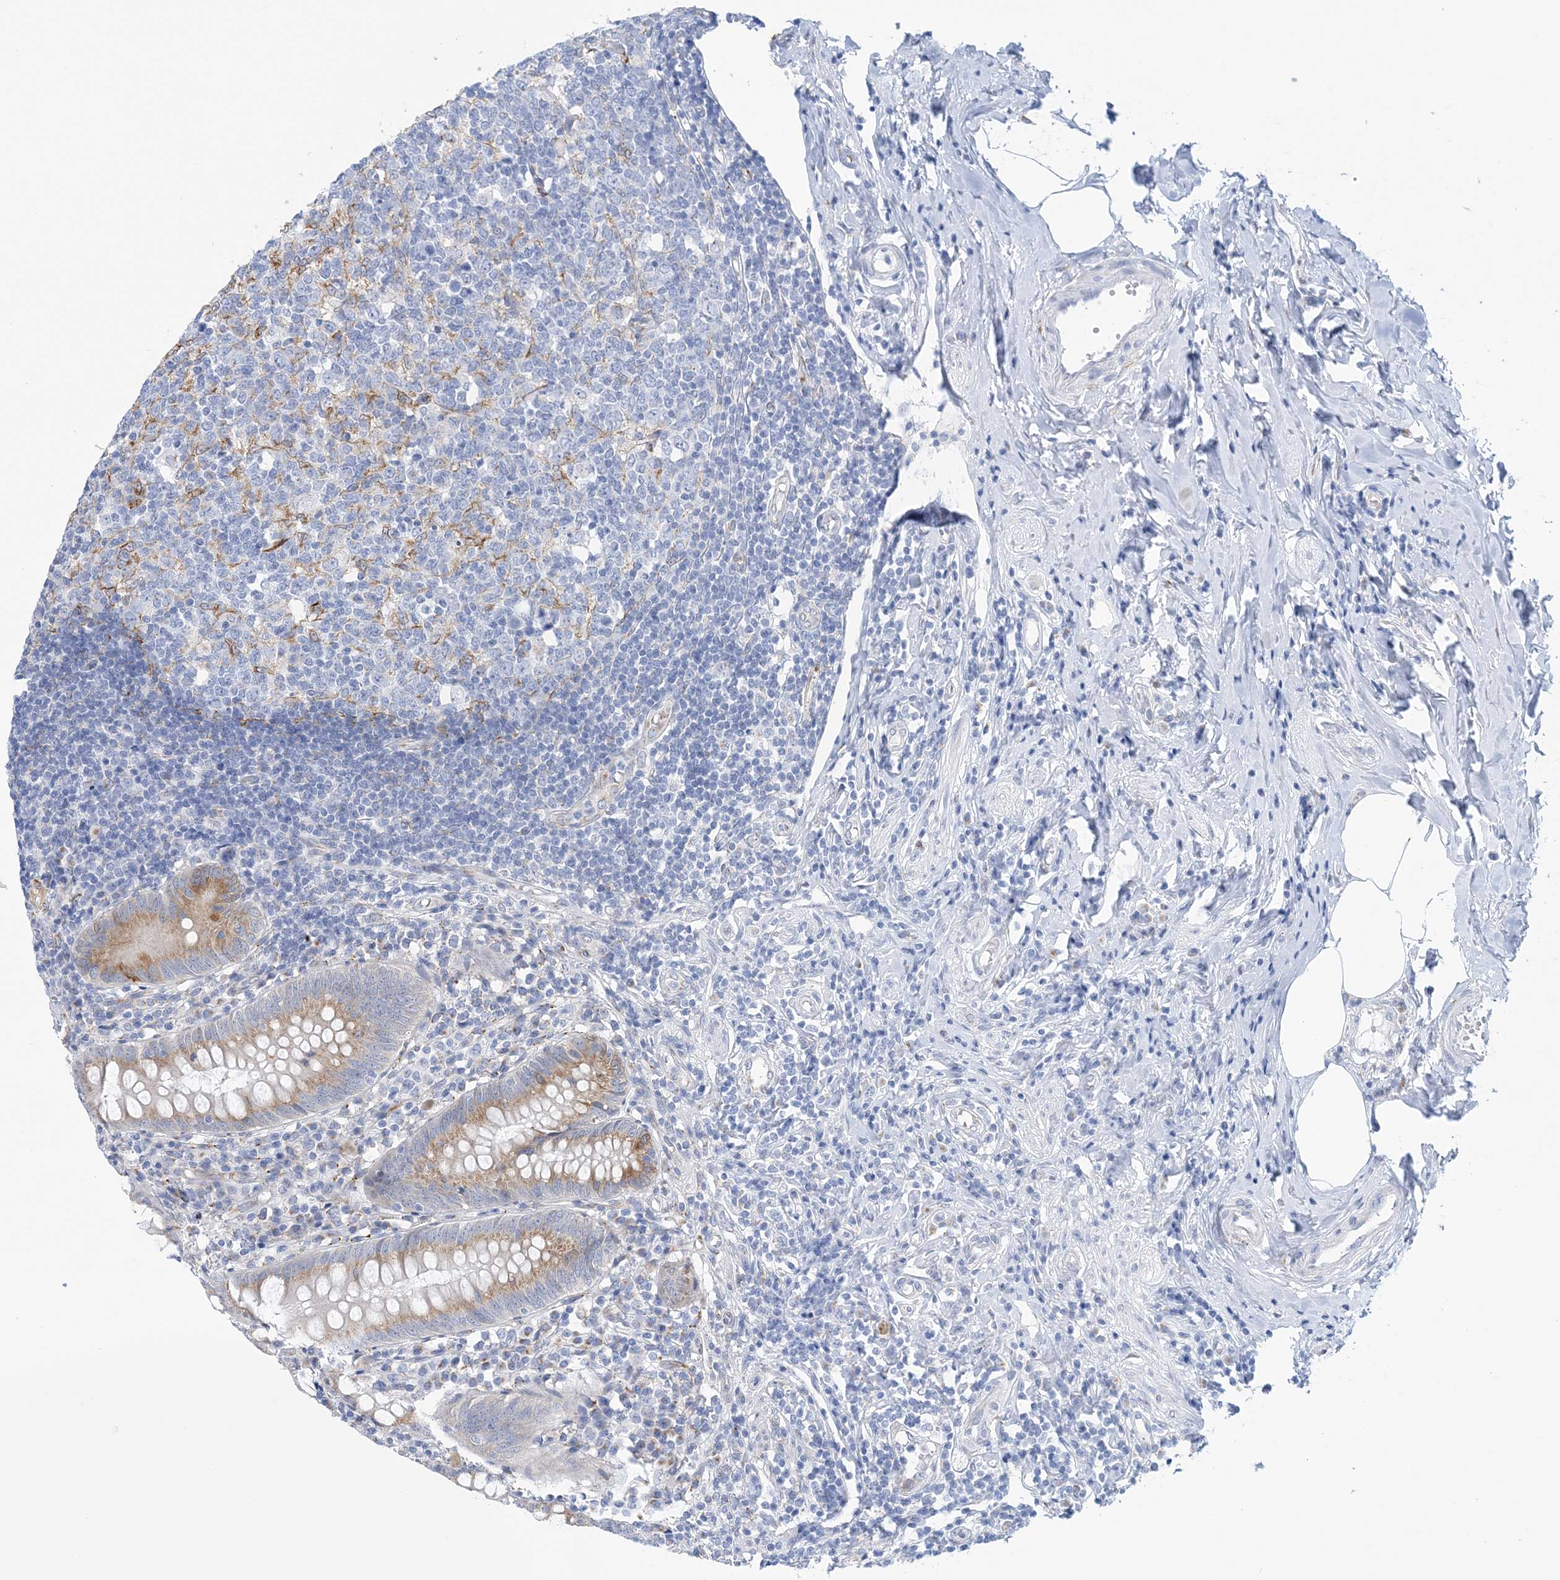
{"staining": {"intensity": "moderate", "quantity": "25%-75%", "location": "cytoplasmic/membranous"}, "tissue": "appendix", "cell_type": "Glandular cells", "image_type": "normal", "snomed": [{"axis": "morphology", "description": "Normal tissue, NOS"}, {"axis": "topography", "description": "Appendix"}], "caption": "Protein expression by immunohistochemistry reveals moderate cytoplasmic/membranous positivity in approximately 25%-75% of glandular cells in normal appendix. (IHC, brightfield microscopy, high magnification).", "gene": "PLEKHG4B", "patient": {"sex": "female", "age": 54}}